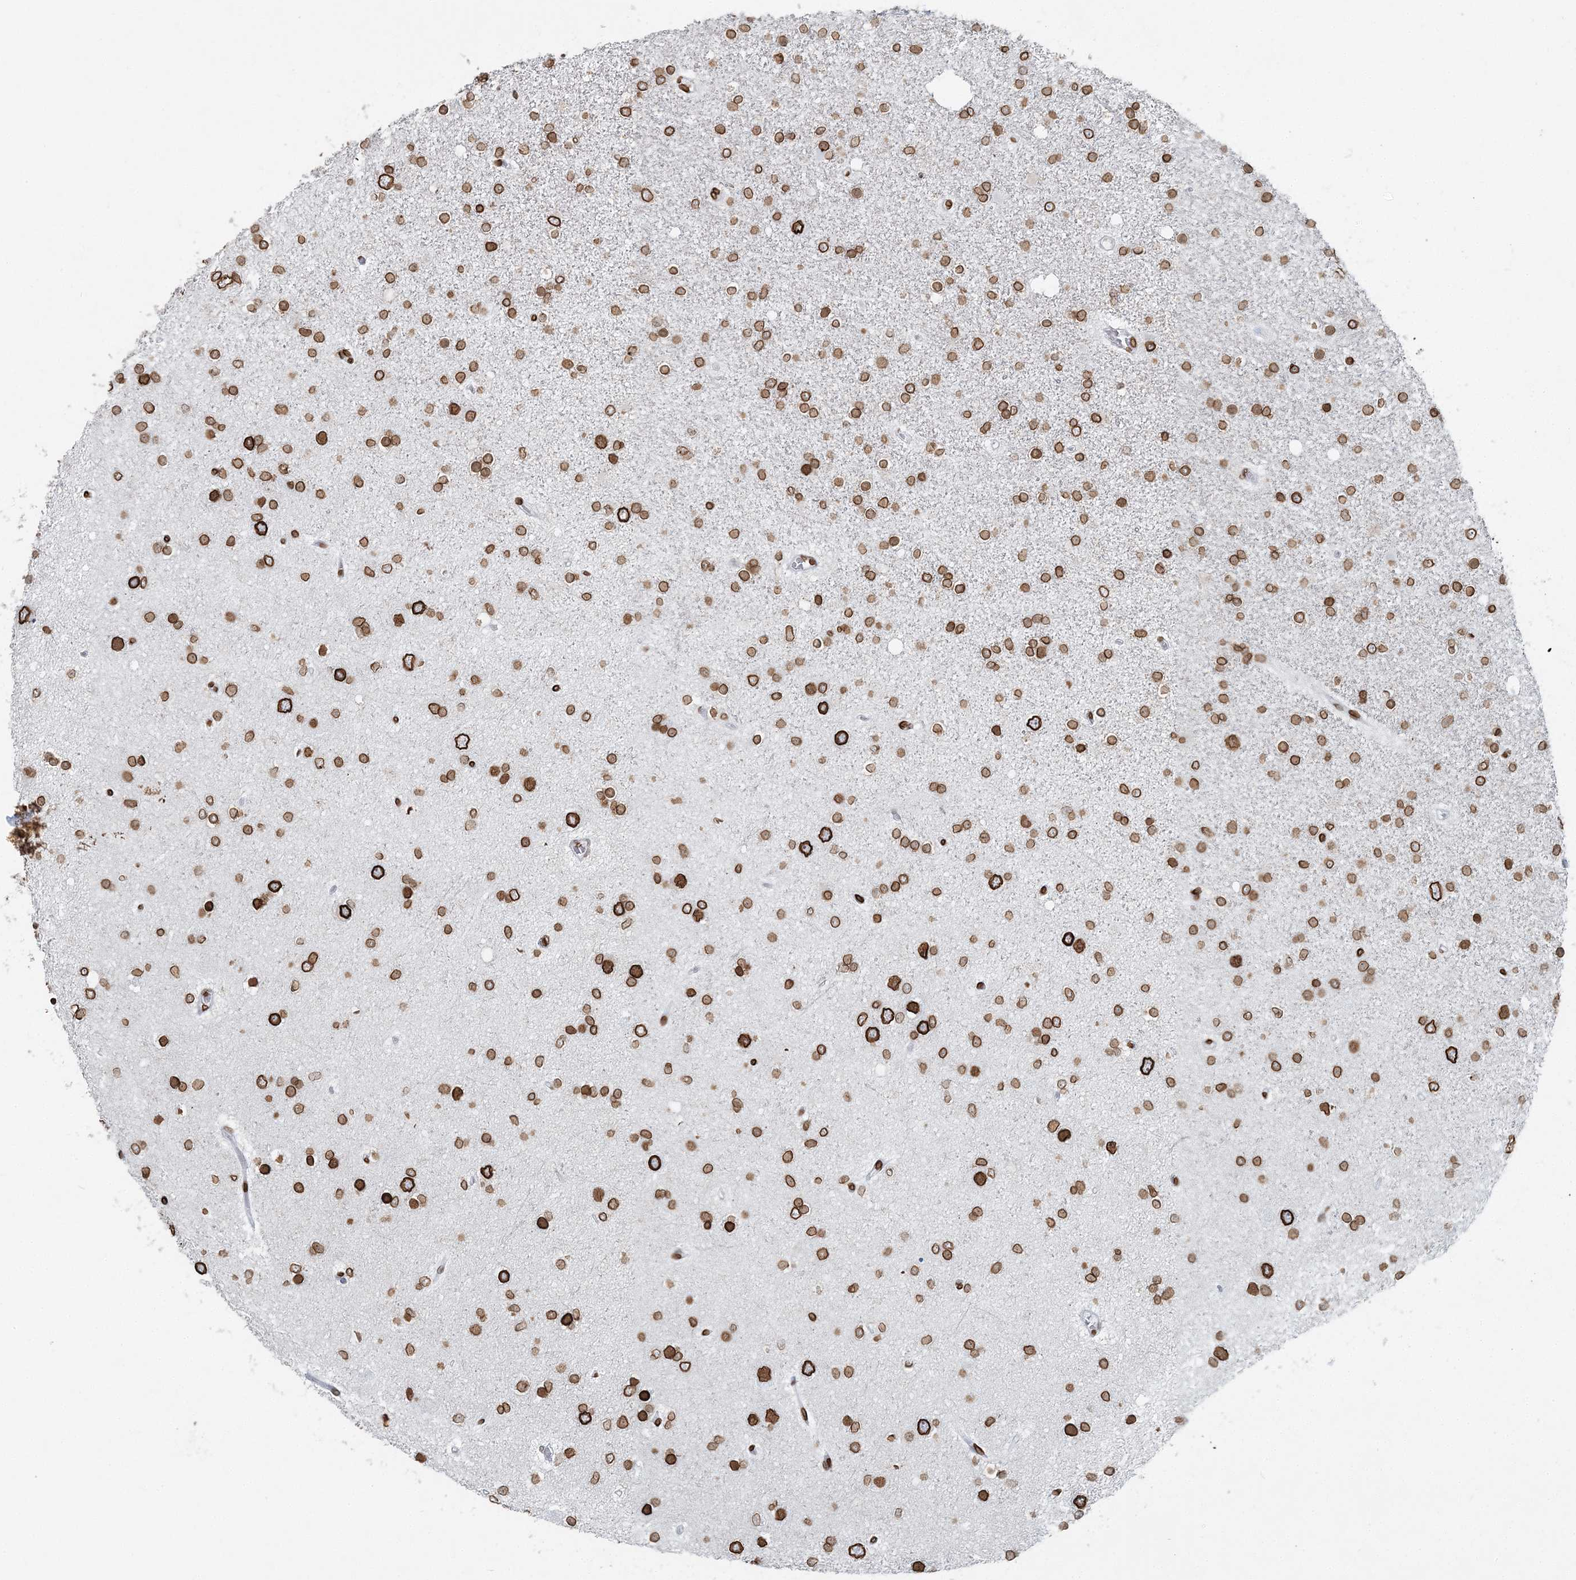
{"staining": {"intensity": "moderate", "quantity": ">75%", "location": "cytoplasmic/membranous,nuclear"}, "tissue": "glioma", "cell_type": "Tumor cells", "image_type": "cancer", "snomed": [{"axis": "morphology", "description": "Glioma, malignant, Low grade"}, {"axis": "topography", "description": "Brain"}], "caption": "Human malignant glioma (low-grade) stained with a protein marker displays moderate staining in tumor cells.", "gene": "GJD4", "patient": {"sex": "female", "age": 22}}